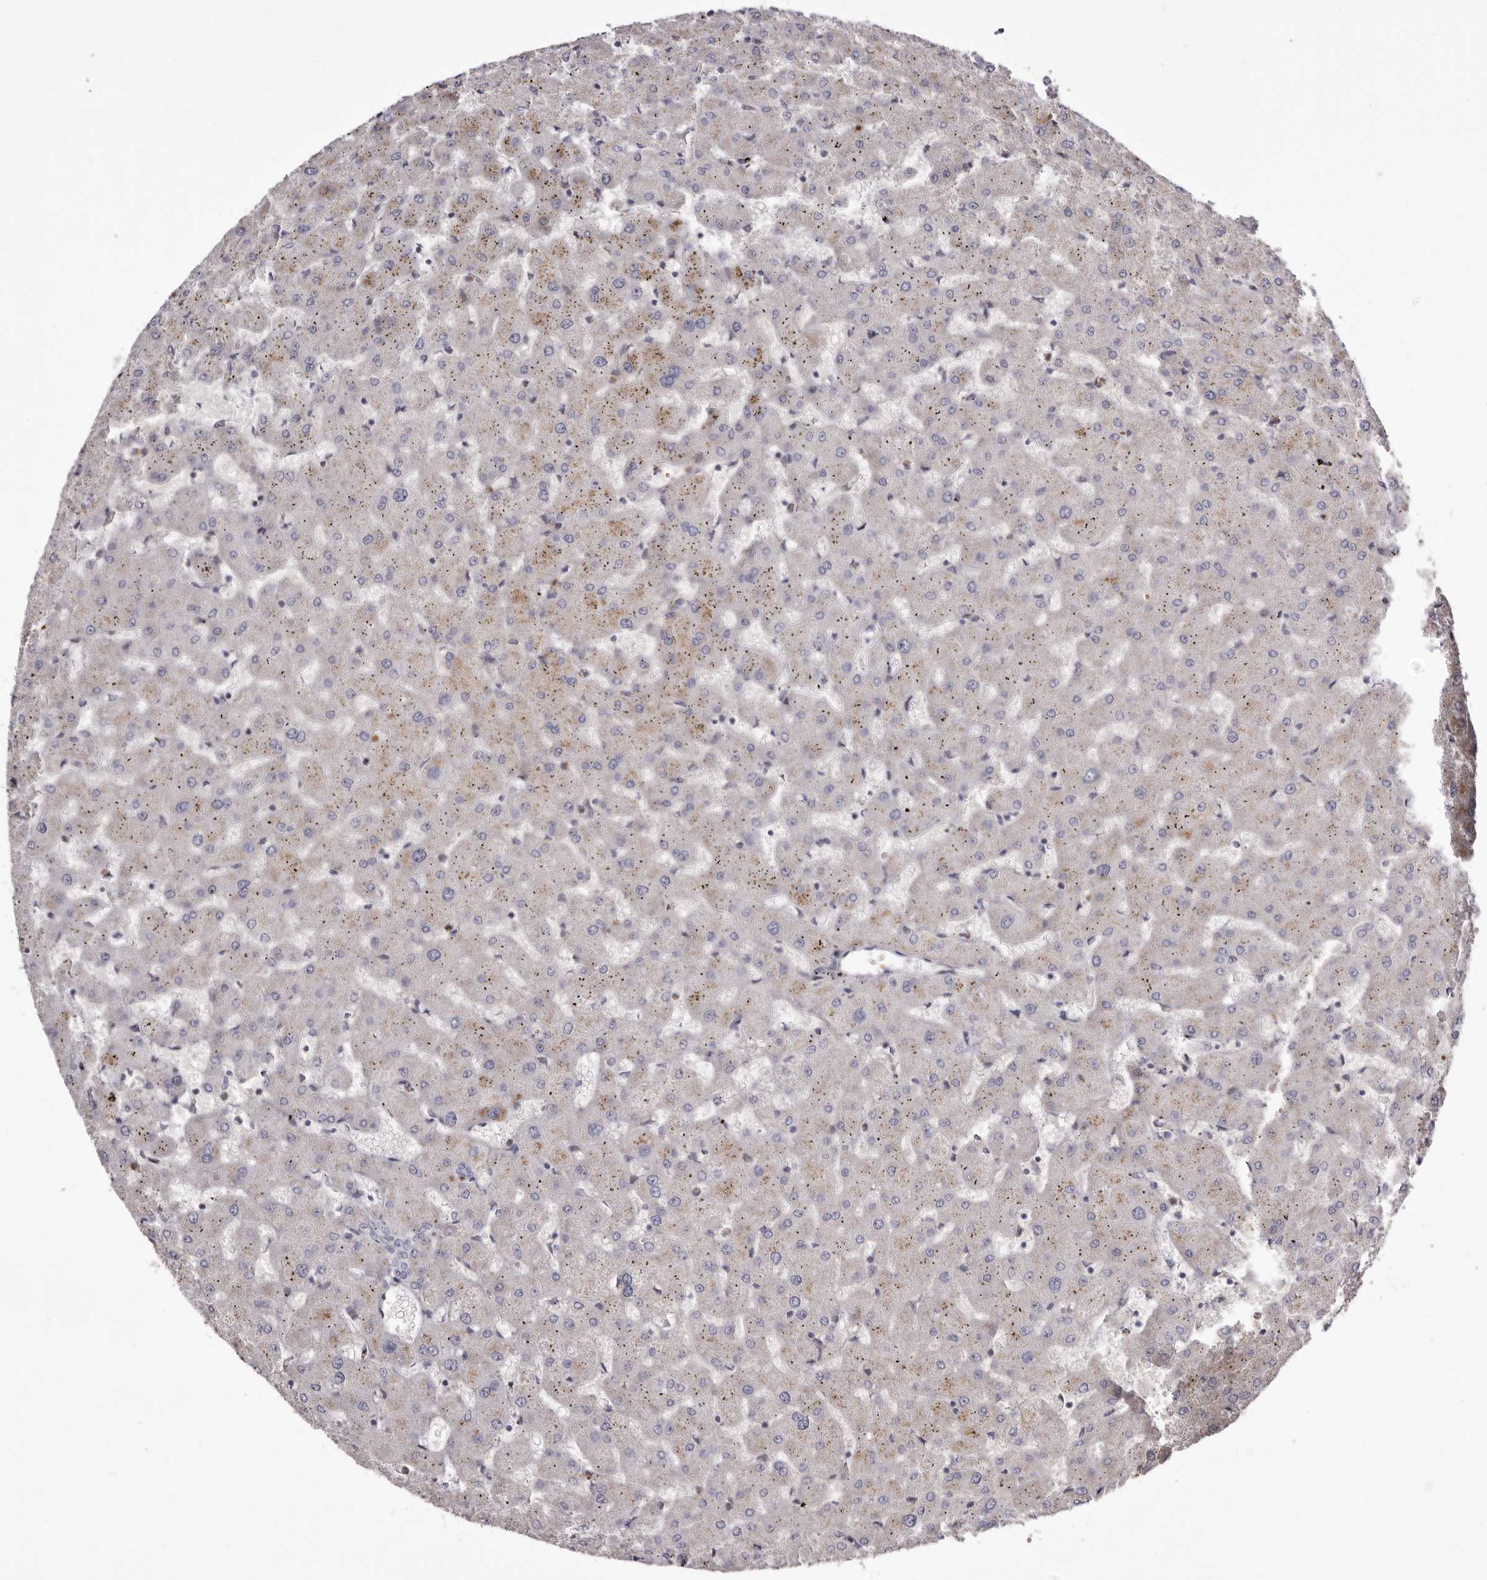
{"staining": {"intensity": "negative", "quantity": "none", "location": "none"}, "tissue": "liver", "cell_type": "Cholangiocytes", "image_type": "normal", "snomed": [{"axis": "morphology", "description": "Normal tissue, NOS"}, {"axis": "topography", "description": "Liver"}], "caption": "Human liver stained for a protein using IHC exhibits no expression in cholangiocytes.", "gene": "AIDA", "patient": {"sex": "female", "age": 63}}